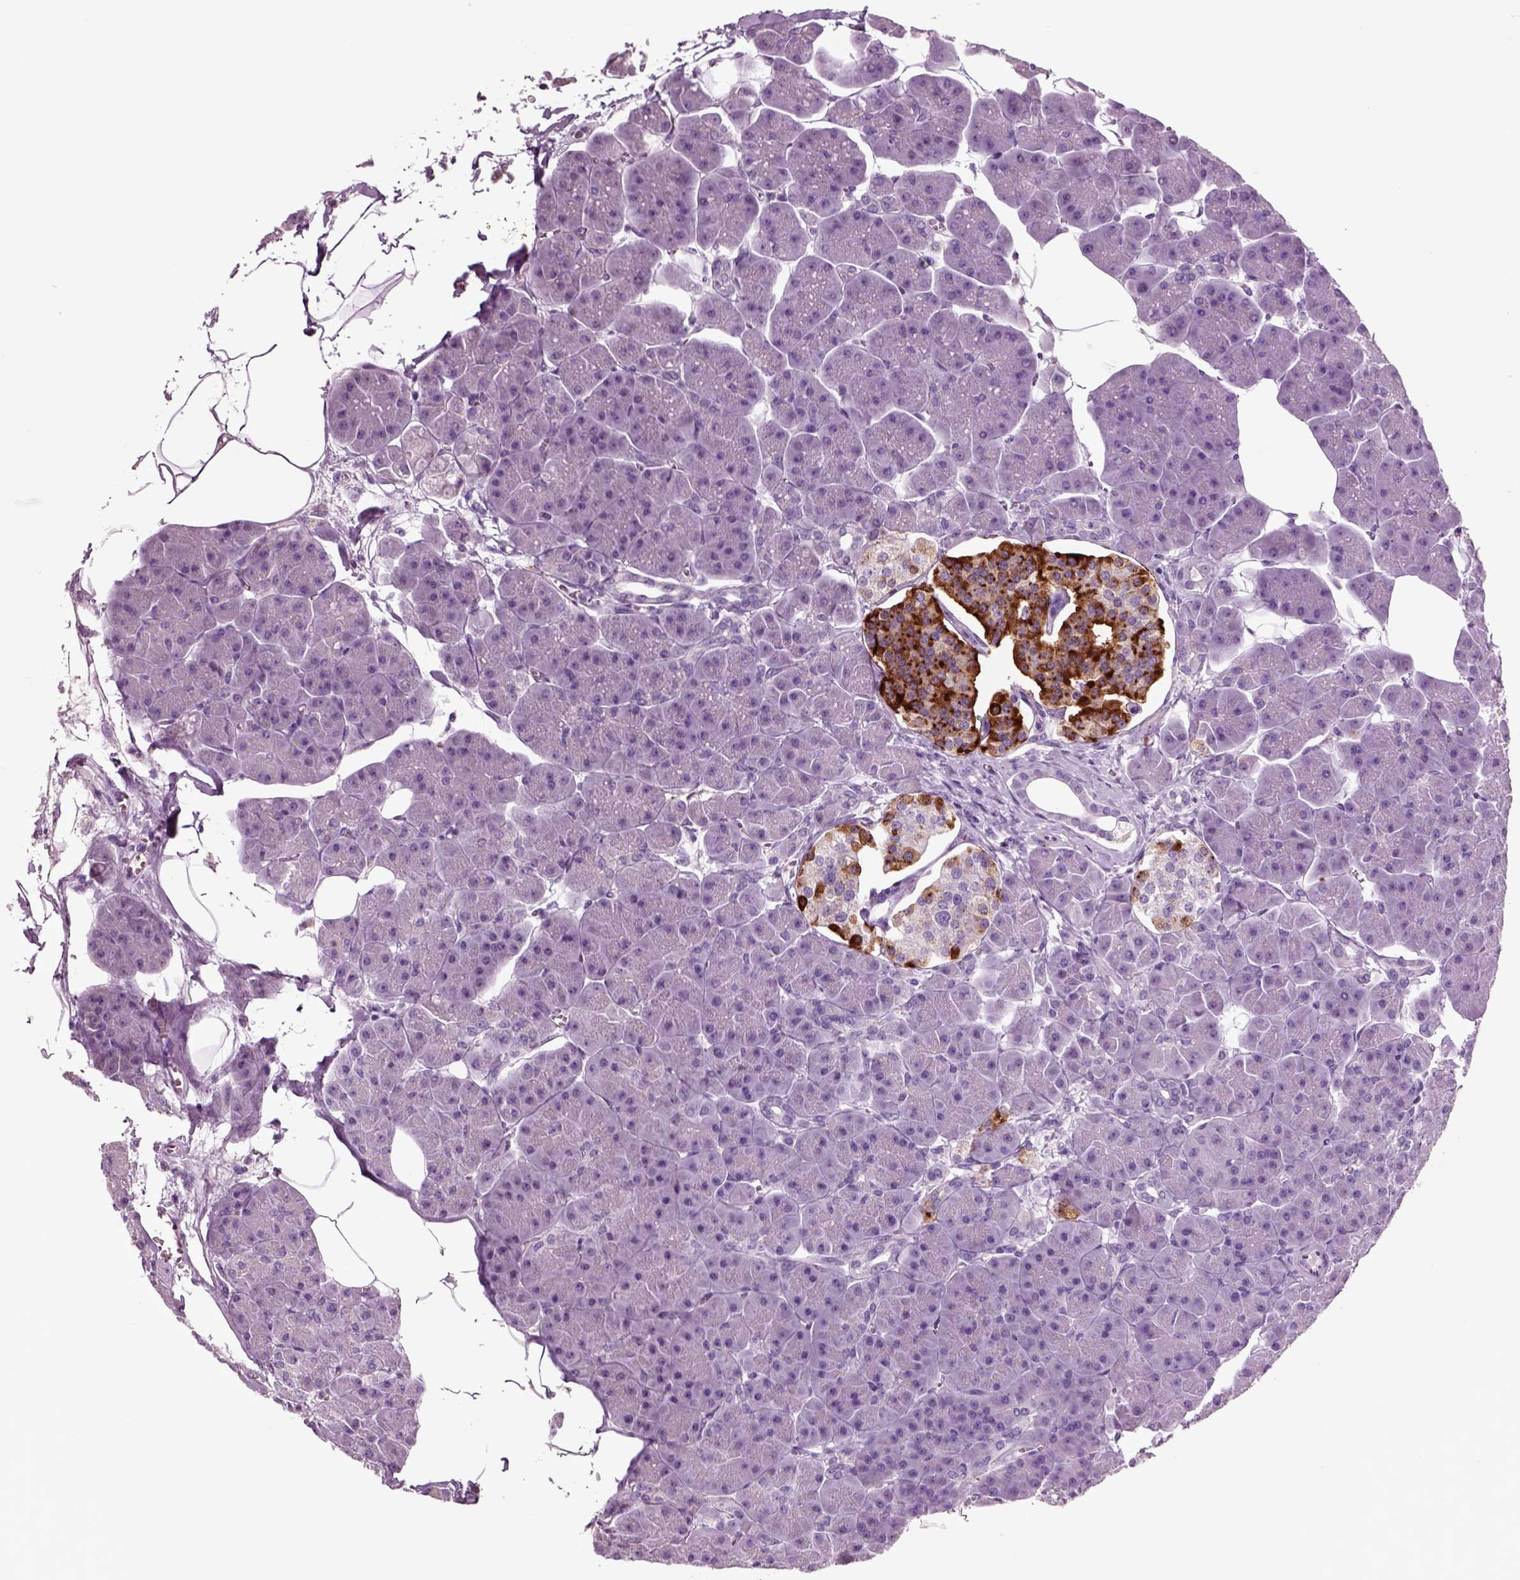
{"staining": {"intensity": "negative", "quantity": "none", "location": "none"}, "tissue": "pancreas", "cell_type": "Exocrine glandular cells", "image_type": "normal", "snomed": [{"axis": "morphology", "description": "Normal tissue, NOS"}, {"axis": "topography", "description": "Adipose tissue"}, {"axis": "topography", "description": "Pancreas"}, {"axis": "topography", "description": "Peripheral nerve tissue"}], "caption": "A high-resolution image shows IHC staining of normal pancreas, which exhibits no significant positivity in exocrine glandular cells.", "gene": "CHGB", "patient": {"sex": "female", "age": 58}}